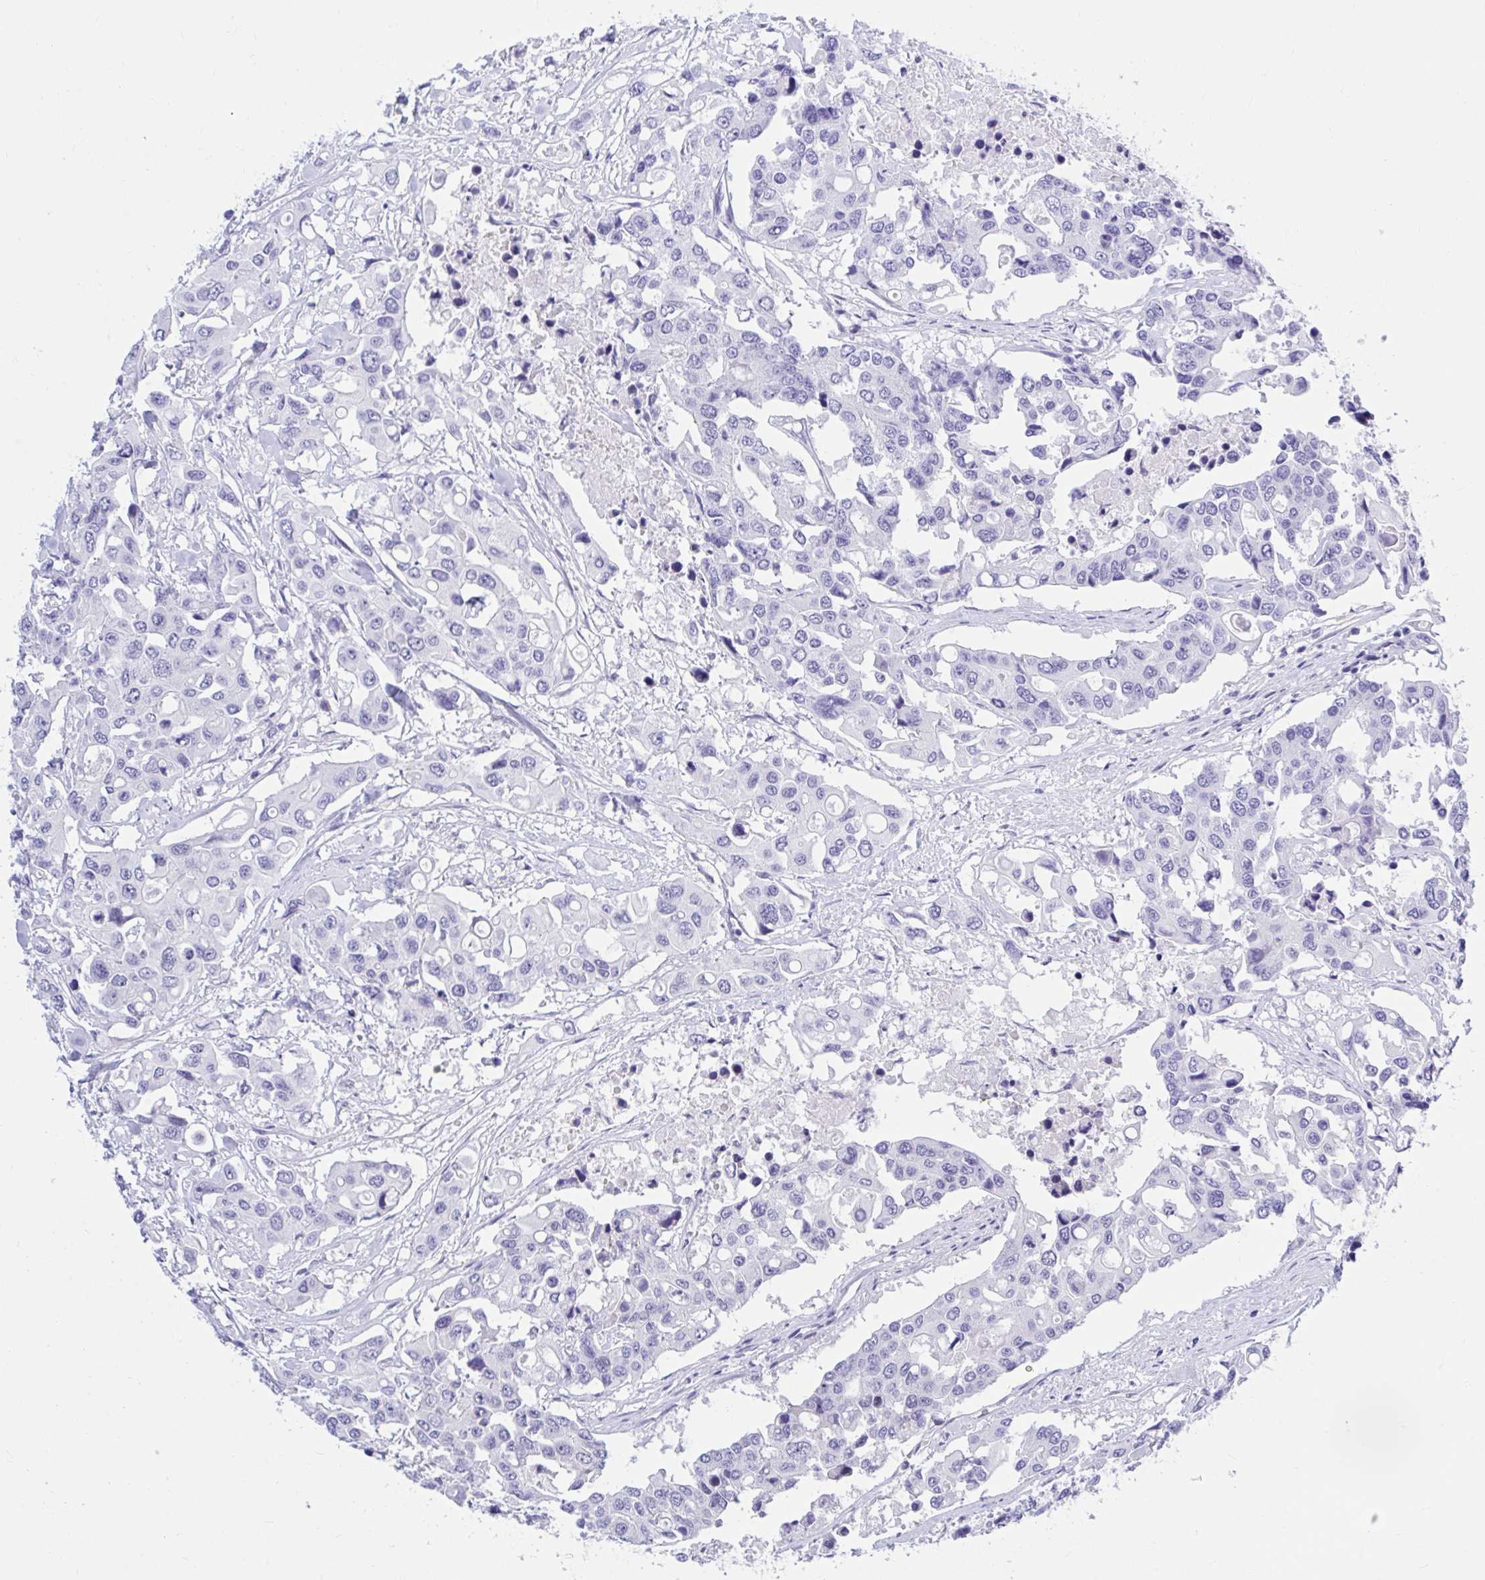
{"staining": {"intensity": "negative", "quantity": "none", "location": "none"}, "tissue": "colorectal cancer", "cell_type": "Tumor cells", "image_type": "cancer", "snomed": [{"axis": "morphology", "description": "Adenocarcinoma, NOS"}, {"axis": "topography", "description": "Colon"}], "caption": "Tumor cells show no significant expression in colorectal cancer (adenocarcinoma).", "gene": "THOP1", "patient": {"sex": "male", "age": 77}}